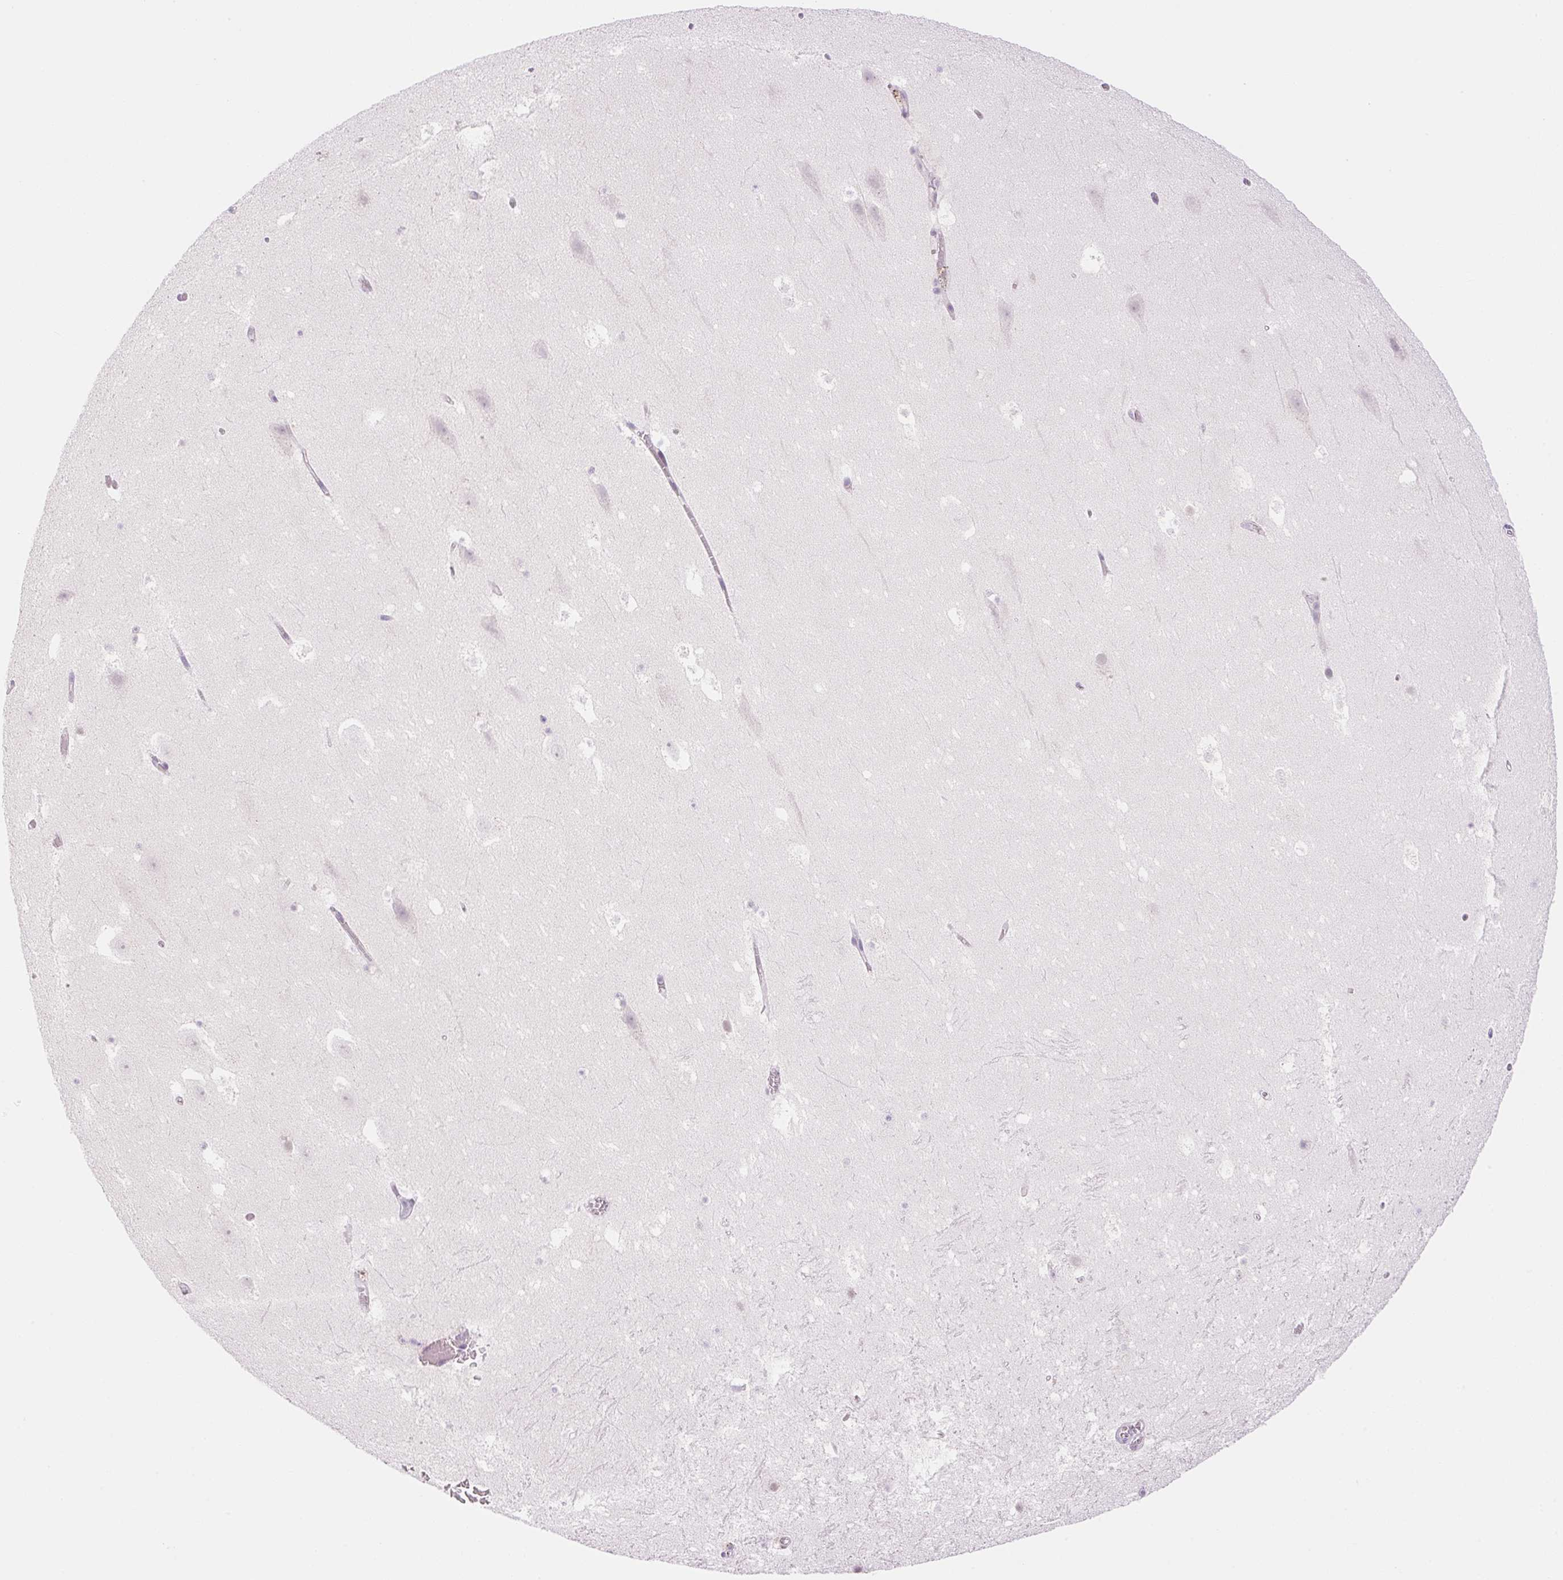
{"staining": {"intensity": "negative", "quantity": "none", "location": "none"}, "tissue": "hippocampus", "cell_type": "Glial cells", "image_type": "normal", "snomed": [{"axis": "morphology", "description": "Normal tissue, NOS"}, {"axis": "topography", "description": "Hippocampus"}], "caption": "Photomicrograph shows no significant protein expression in glial cells of benign hippocampus. Nuclei are stained in blue.", "gene": "SPRYD4", "patient": {"sex": "female", "age": 42}}